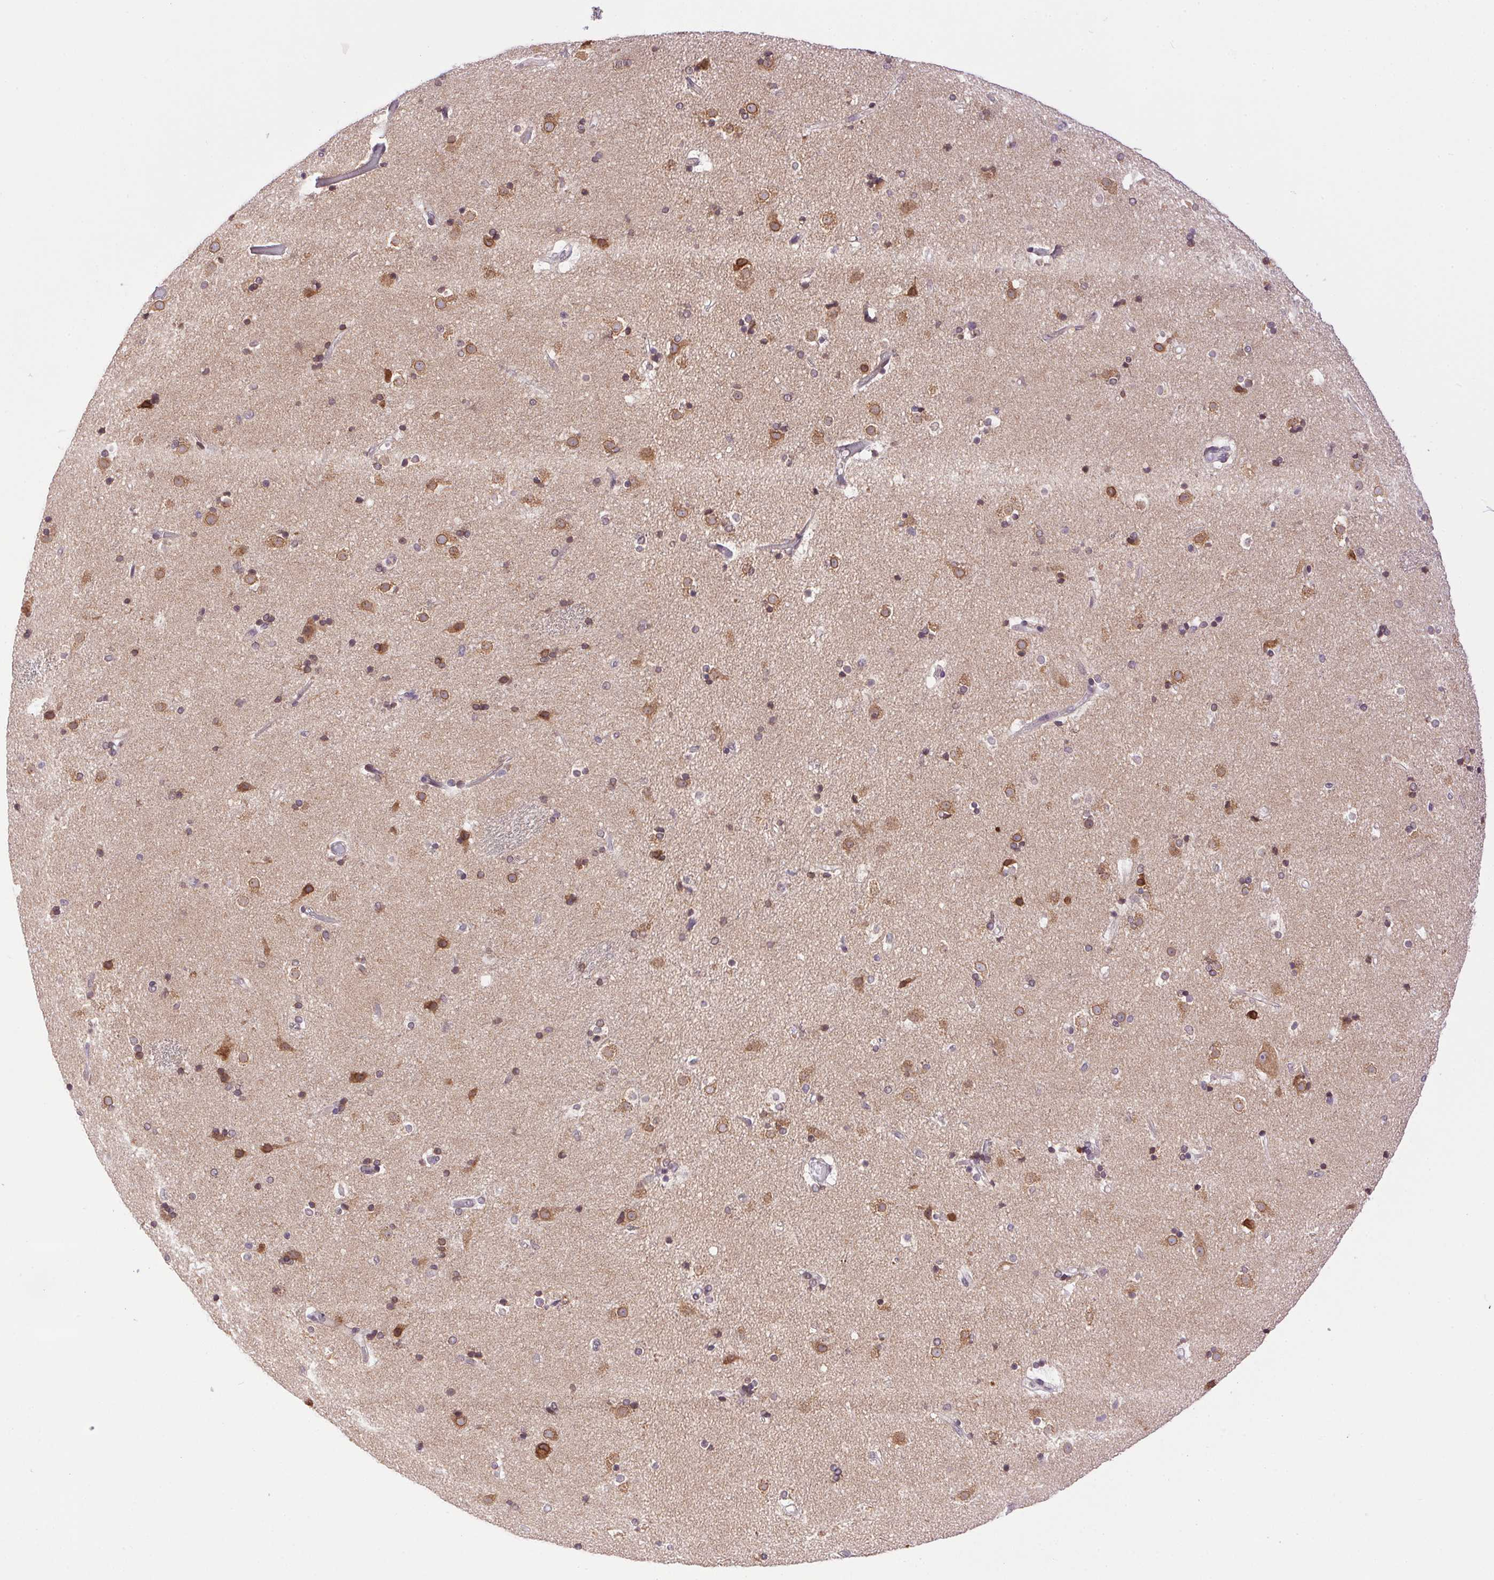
{"staining": {"intensity": "moderate", "quantity": "<25%", "location": "cytoplasmic/membranous"}, "tissue": "caudate", "cell_type": "Glial cells", "image_type": "normal", "snomed": [{"axis": "morphology", "description": "Normal tissue, NOS"}, {"axis": "topography", "description": "Lateral ventricle wall"}], "caption": "This histopathology image displays normal caudate stained with IHC to label a protein in brown. The cytoplasmic/membranous of glial cells show moderate positivity for the protein. Nuclei are counter-stained blue.", "gene": "SMIM13", "patient": {"sex": "female", "age": 71}}